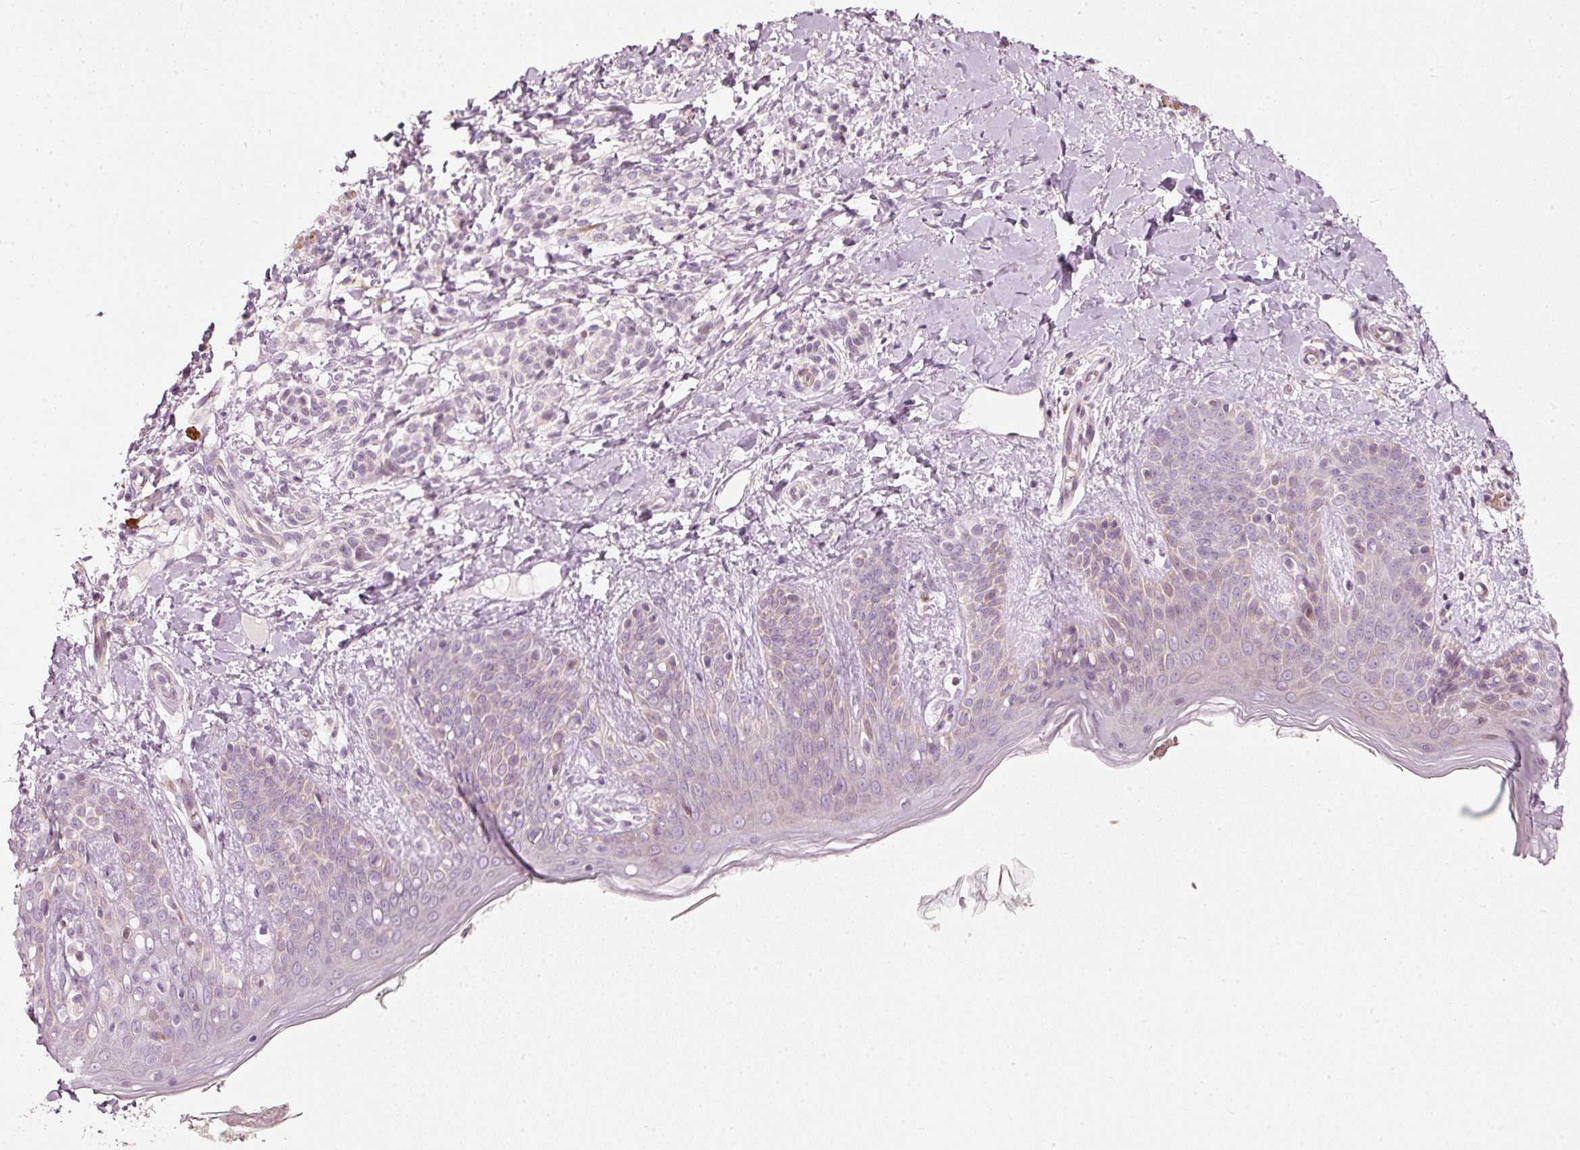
{"staining": {"intensity": "negative", "quantity": "none", "location": "none"}, "tissue": "skin", "cell_type": "Fibroblasts", "image_type": "normal", "snomed": [{"axis": "morphology", "description": "Normal tissue, NOS"}, {"axis": "topography", "description": "Skin"}], "caption": "Fibroblasts are negative for protein expression in normal human skin. (Brightfield microscopy of DAB (3,3'-diaminobenzidine) IHC at high magnification).", "gene": "KCNQ1", "patient": {"sex": "male", "age": 16}}